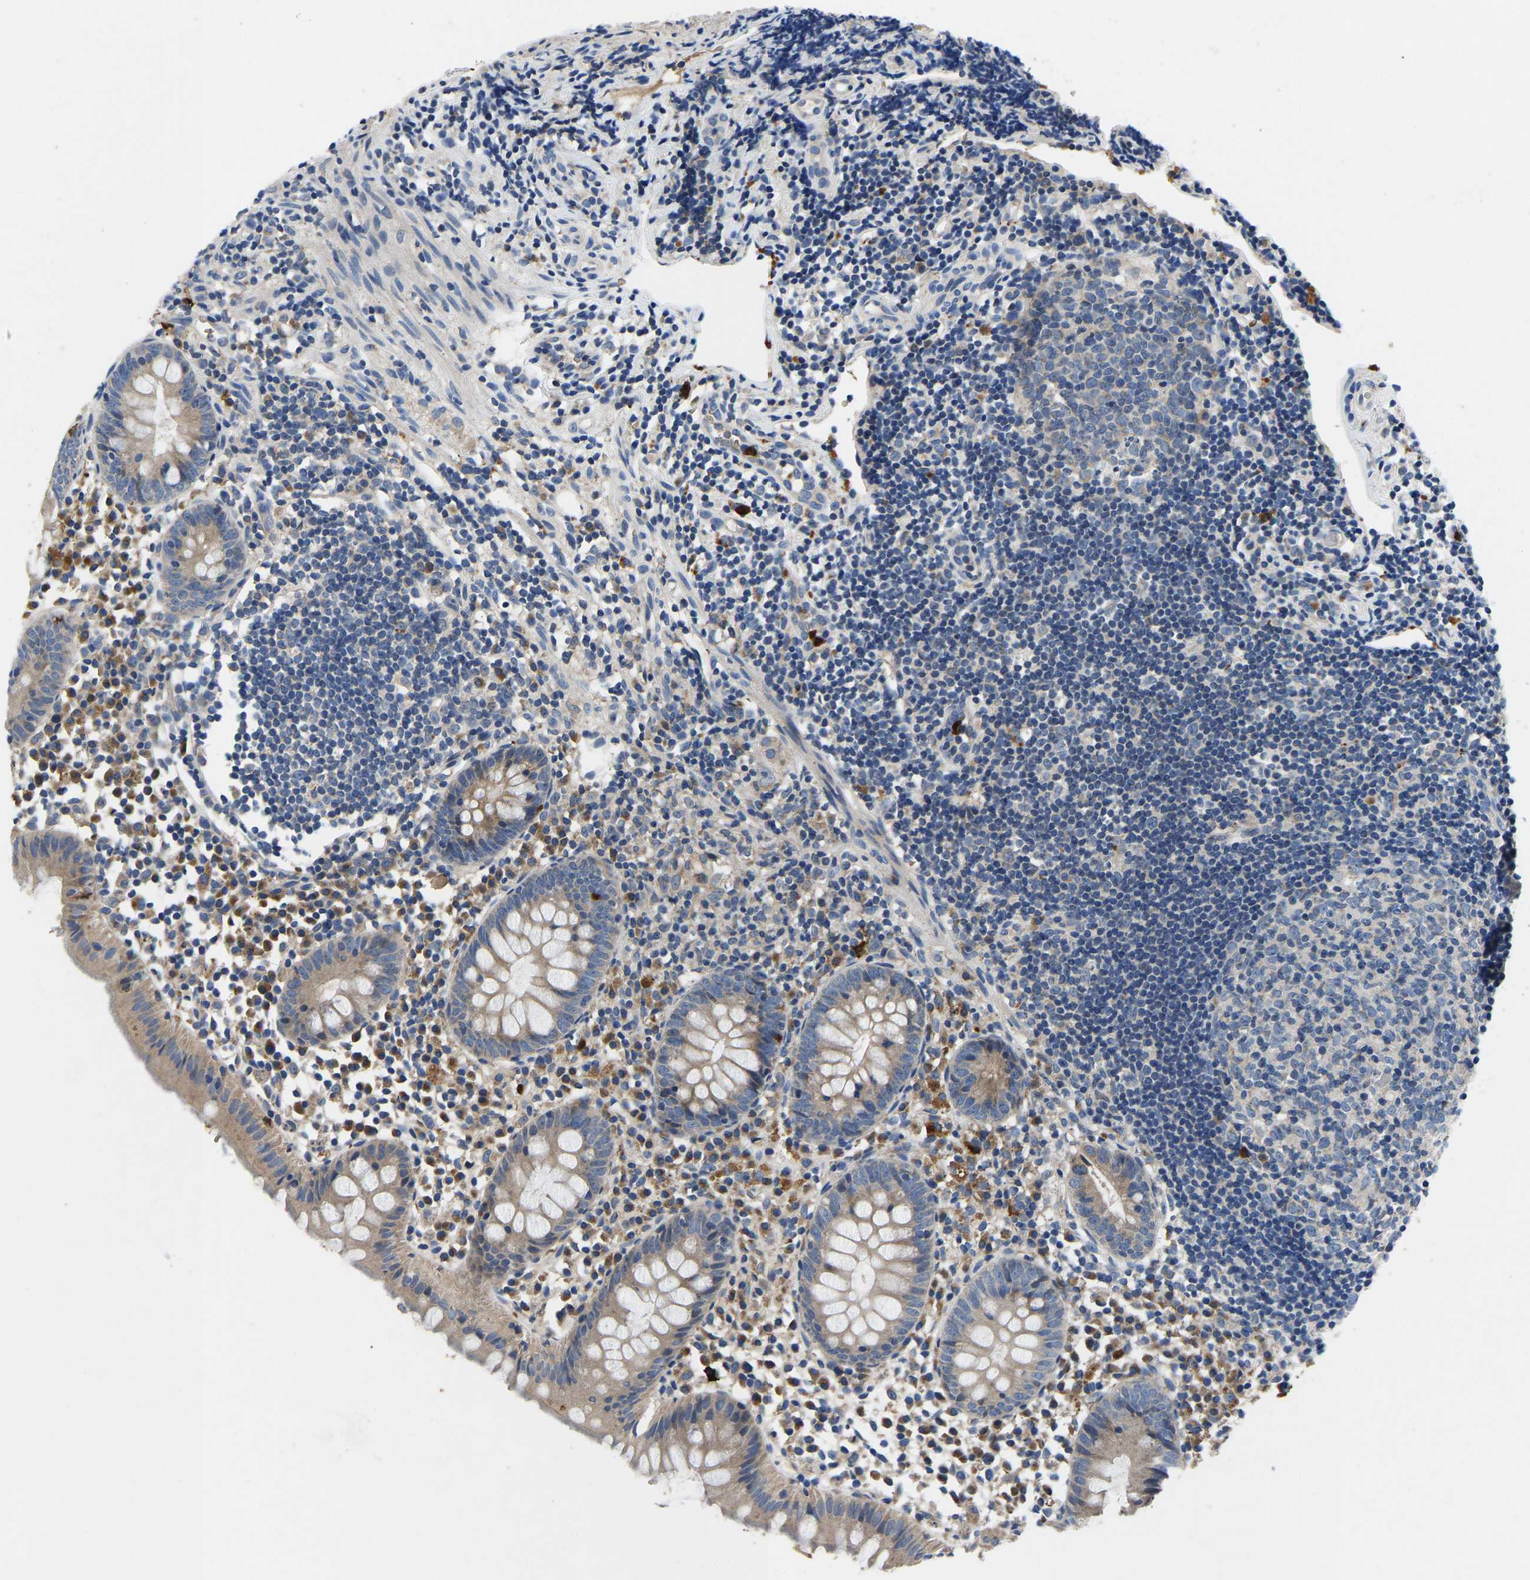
{"staining": {"intensity": "weak", "quantity": "<25%", "location": "cytoplasmic/membranous"}, "tissue": "appendix", "cell_type": "Glandular cells", "image_type": "normal", "snomed": [{"axis": "morphology", "description": "Normal tissue, NOS"}, {"axis": "topography", "description": "Appendix"}], "caption": "The photomicrograph exhibits no staining of glandular cells in unremarkable appendix.", "gene": "TOR1B", "patient": {"sex": "female", "age": 20}}